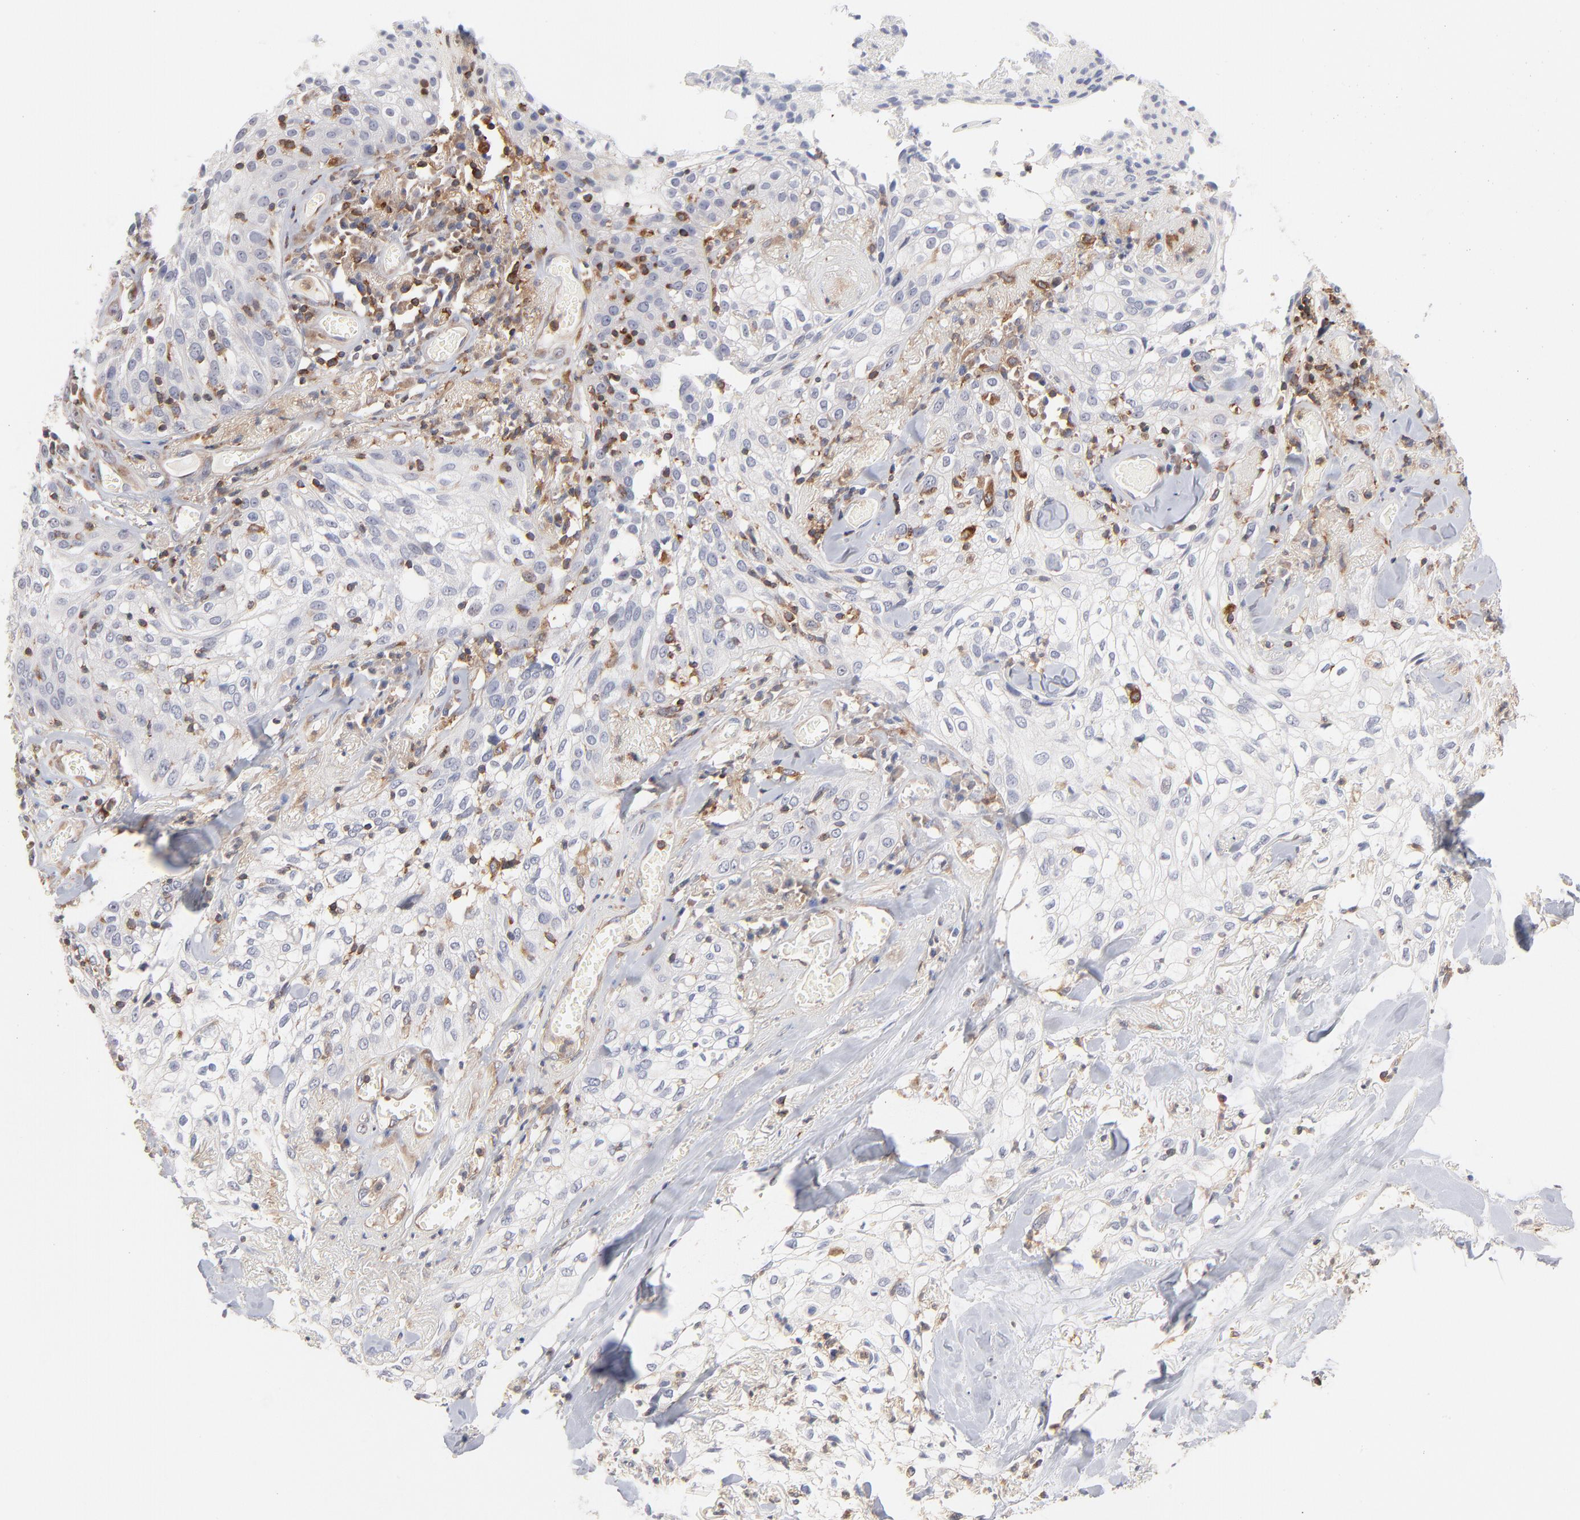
{"staining": {"intensity": "negative", "quantity": "none", "location": "none"}, "tissue": "skin cancer", "cell_type": "Tumor cells", "image_type": "cancer", "snomed": [{"axis": "morphology", "description": "Squamous cell carcinoma, NOS"}, {"axis": "topography", "description": "Skin"}], "caption": "This is an immunohistochemistry histopathology image of human skin cancer (squamous cell carcinoma). There is no positivity in tumor cells.", "gene": "WIPF1", "patient": {"sex": "male", "age": 65}}